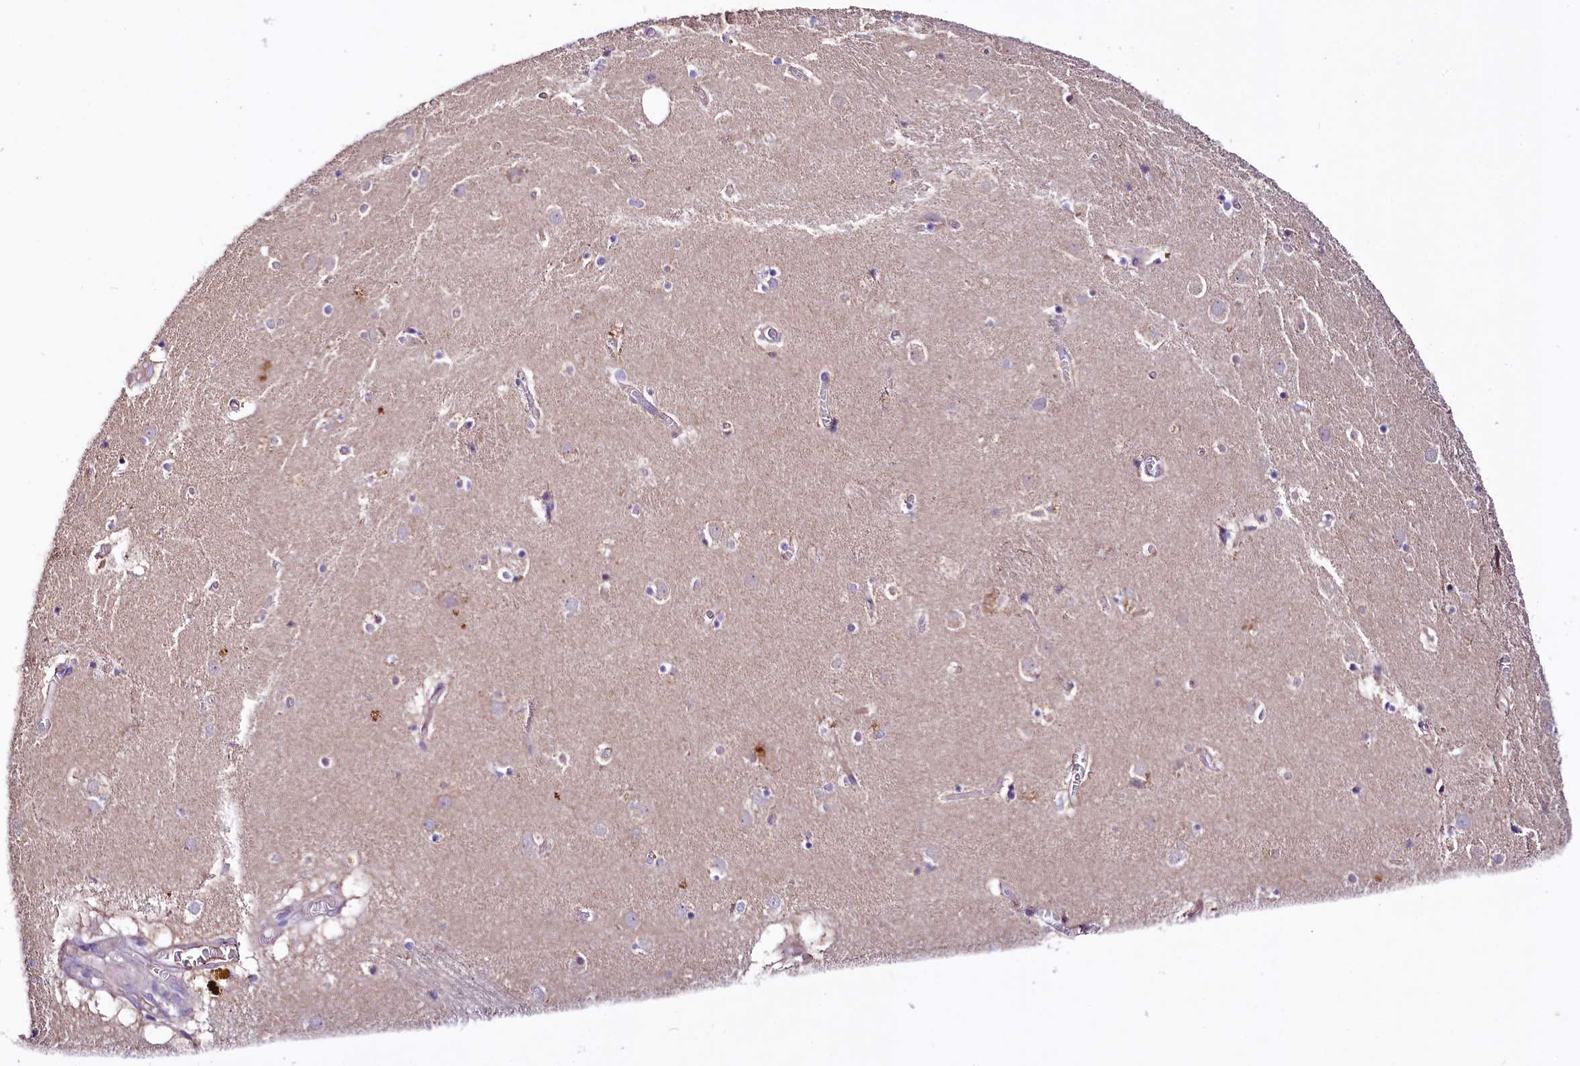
{"staining": {"intensity": "negative", "quantity": "none", "location": "none"}, "tissue": "caudate", "cell_type": "Glial cells", "image_type": "normal", "snomed": [{"axis": "morphology", "description": "Normal tissue, NOS"}, {"axis": "topography", "description": "Lateral ventricle wall"}], "caption": "This is an immunohistochemistry (IHC) micrograph of unremarkable human caudate. There is no expression in glial cells.", "gene": "ZNF45", "patient": {"sex": "male", "age": 70}}